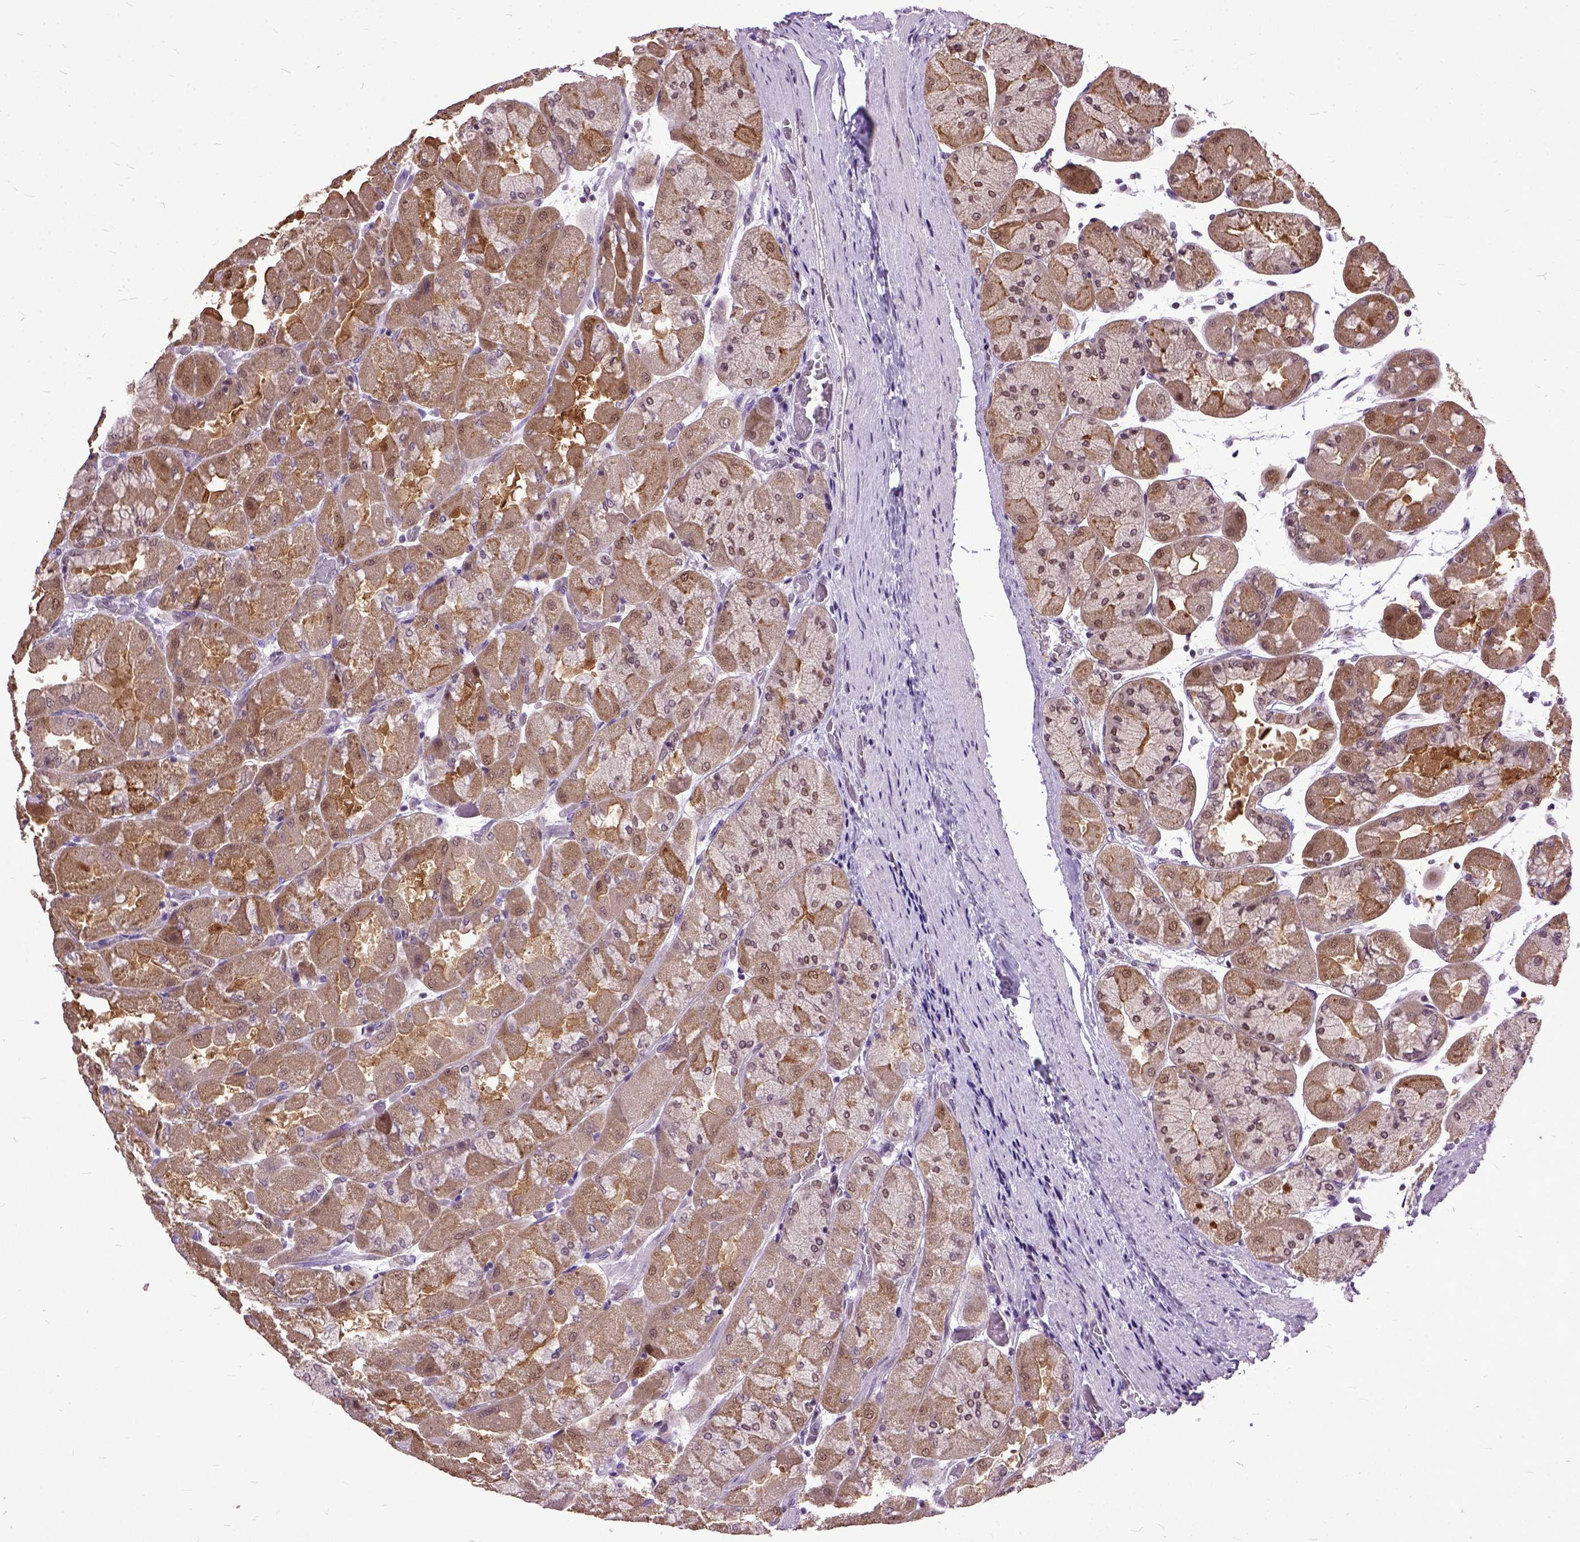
{"staining": {"intensity": "moderate", "quantity": ">75%", "location": "cytoplasmic/membranous,nuclear"}, "tissue": "stomach", "cell_type": "Glandular cells", "image_type": "normal", "snomed": [{"axis": "morphology", "description": "Normal tissue, NOS"}, {"axis": "topography", "description": "Stomach"}], "caption": "Protein analysis of benign stomach demonstrates moderate cytoplasmic/membranous,nuclear positivity in approximately >75% of glandular cells.", "gene": "ORC5", "patient": {"sex": "female", "age": 61}}